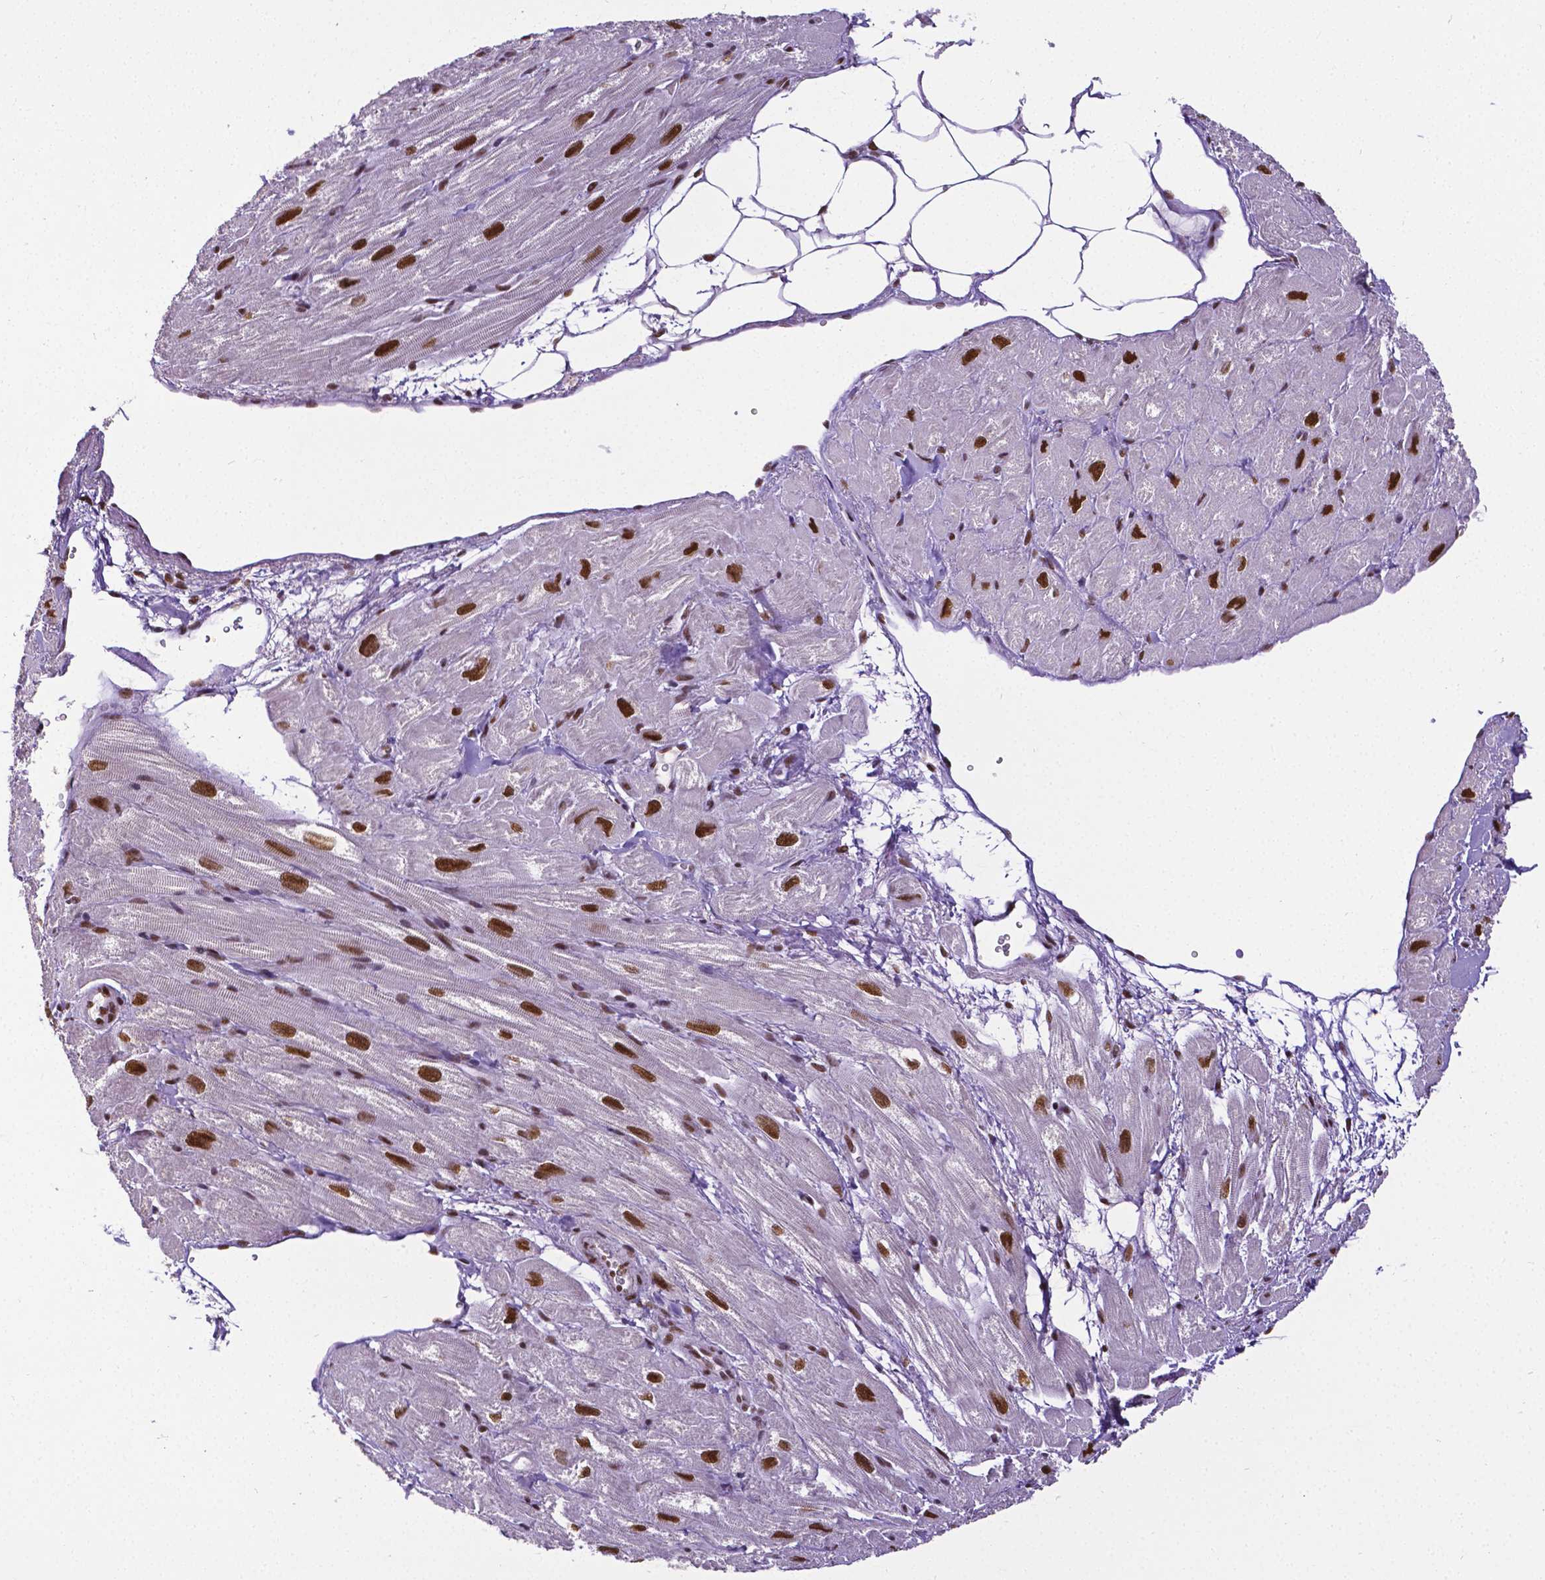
{"staining": {"intensity": "strong", "quantity": "<25%", "location": "nuclear"}, "tissue": "heart muscle", "cell_type": "Cardiomyocytes", "image_type": "normal", "snomed": [{"axis": "morphology", "description": "Normal tissue, NOS"}, {"axis": "topography", "description": "Heart"}], "caption": "An image of human heart muscle stained for a protein shows strong nuclear brown staining in cardiomyocytes. (brown staining indicates protein expression, while blue staining denotes nuclei).", "gene": "REST", "patient": {"sex": "female", "age": 62}}